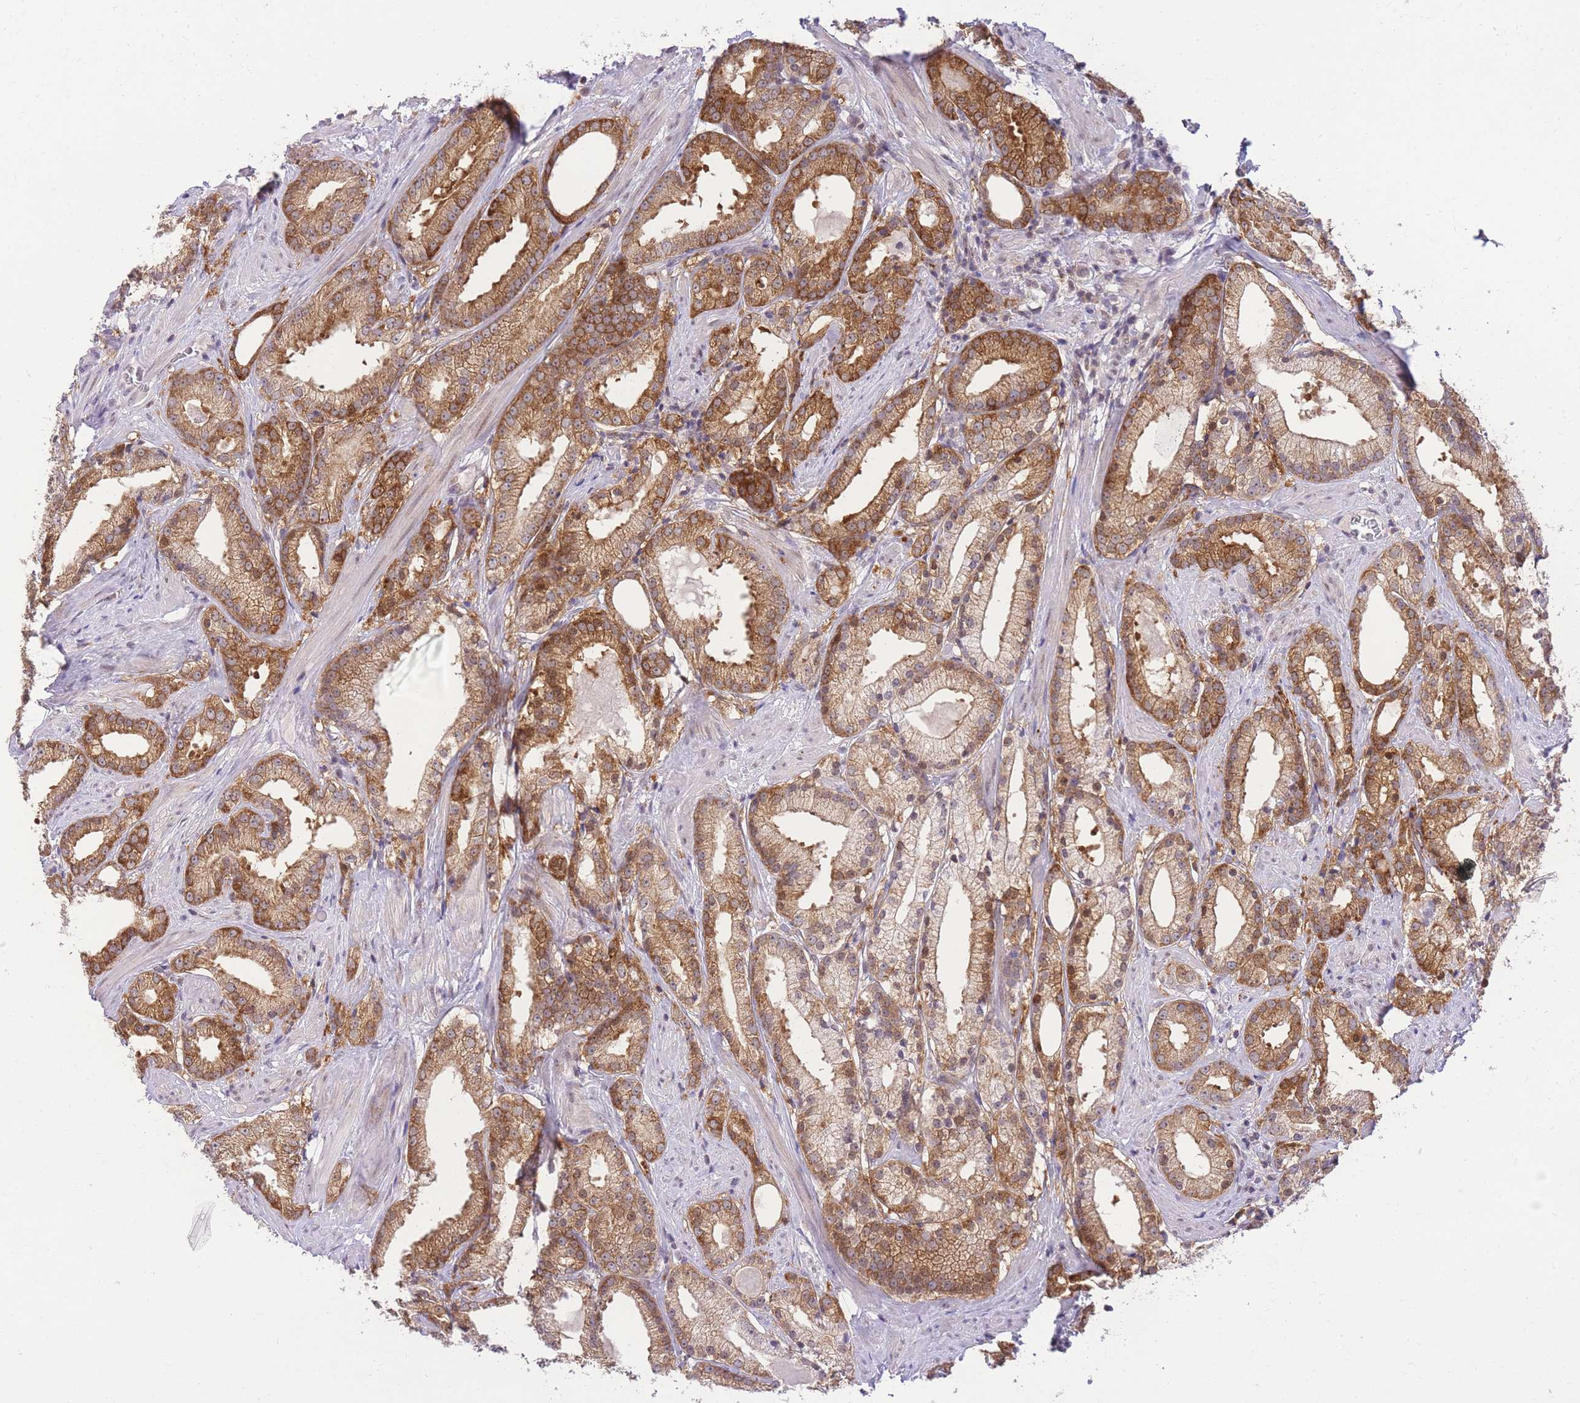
{"staining": {"intensity": "moderate", "quantity": ">75%", "location": "cytoplasmic/membranous"}, "tissue": "prostate cancer", "cell_type": "Tumor cells", "image_type": "cancer", "snomed": [{"axis": "morphology", "description": "Adenocarcinoma, Low grade"}, {"axis": "topography", "description": "Prostate"}], "caption": "Protein analysis of prostate cancer tissue demonstrates moderate cytoplasmic/membranous staining in about >75% of tumor cells.", "gene": "STK39", "patient": {"sex": "male", "age": 57}}